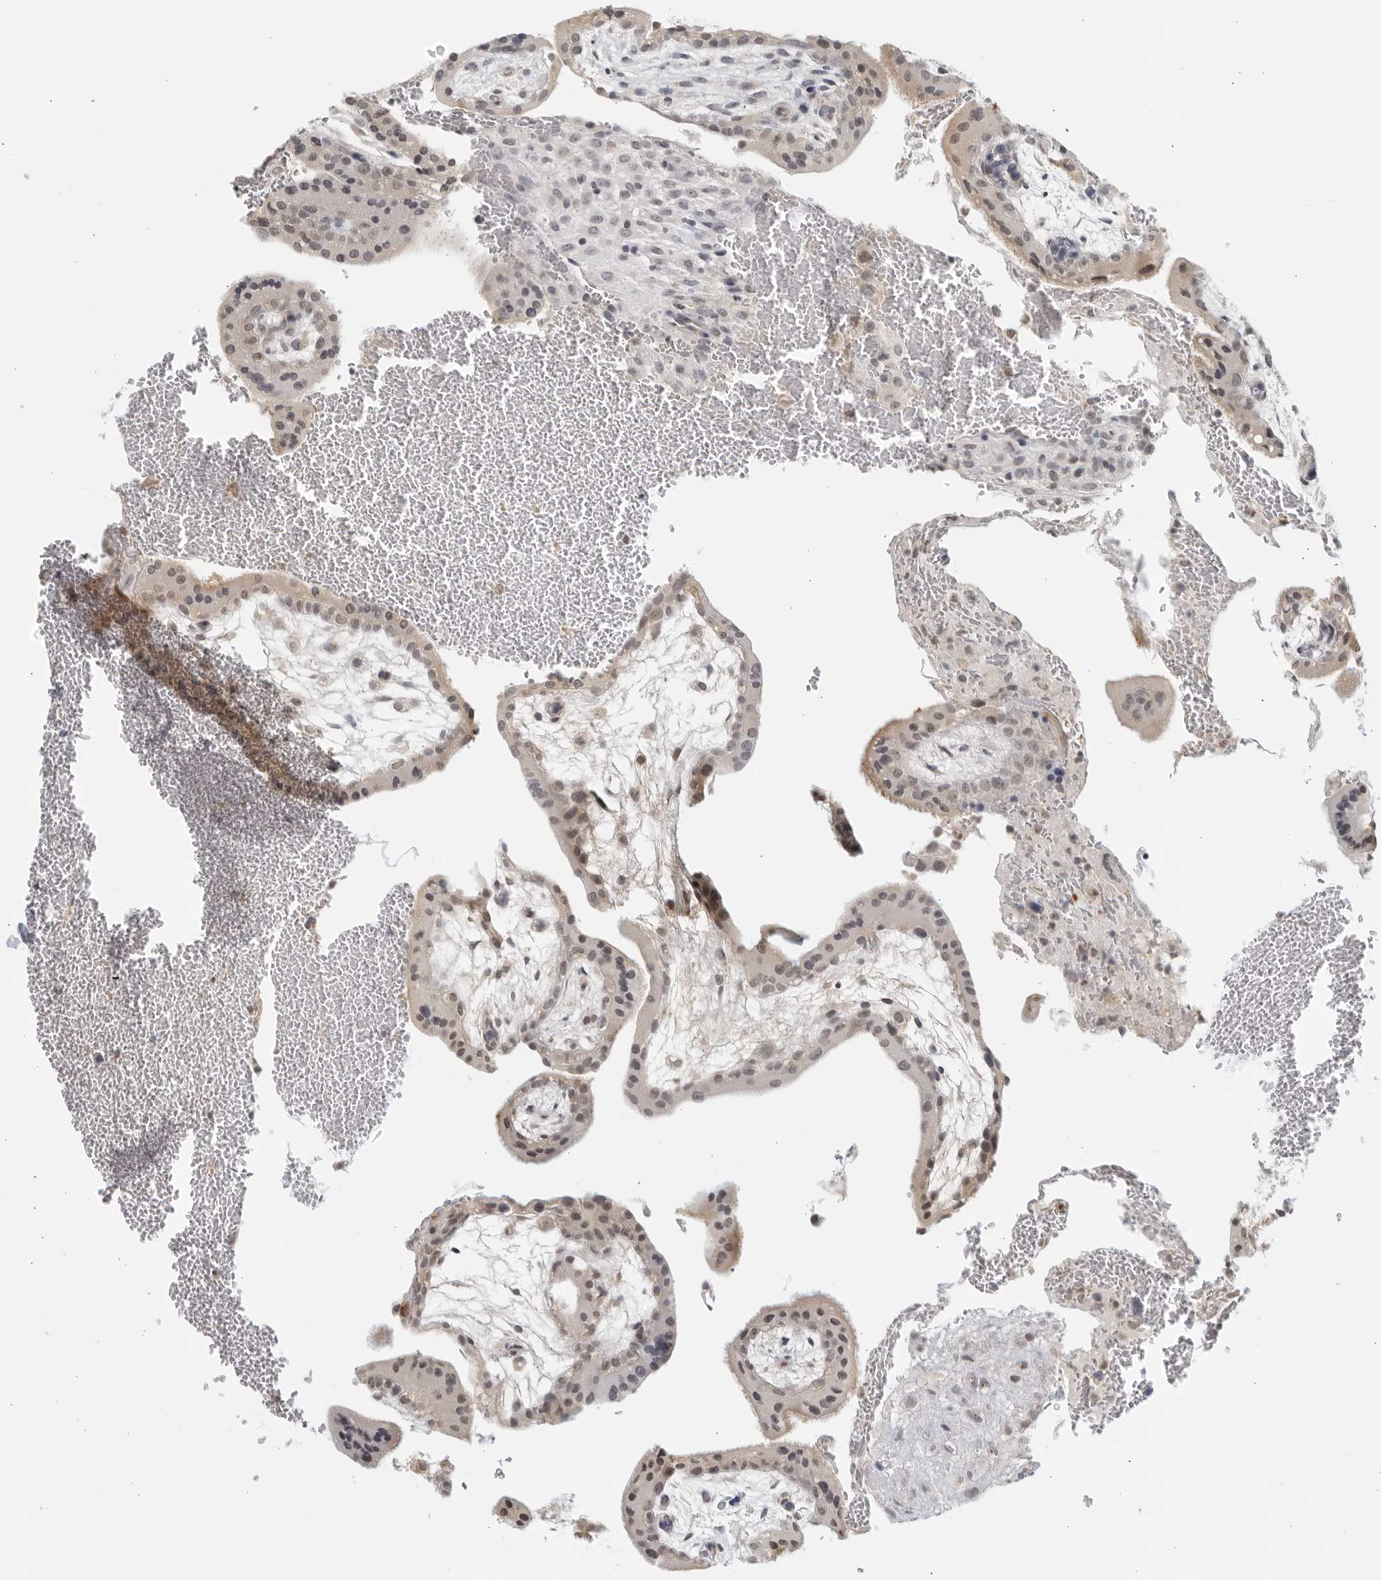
{"staining": {"intensity": "negative", "quantity": "none", "location": "none"}, "tissue": "placenta", "cell_type": "Decidual cells", "image_type": "normal", "snomed": [{"axis": "morphology", "description": "Normal tissue, NOS"}, {"axis": "topography", "description": "Placenta"}], "caption": "Immunohistochemistry image of normal placenta: placenta stained with DAB exhibits no significant protein staining in decidual cells.", "gene": "RAB11FIP3", "patient": {"sex": "female", "age": 35}}